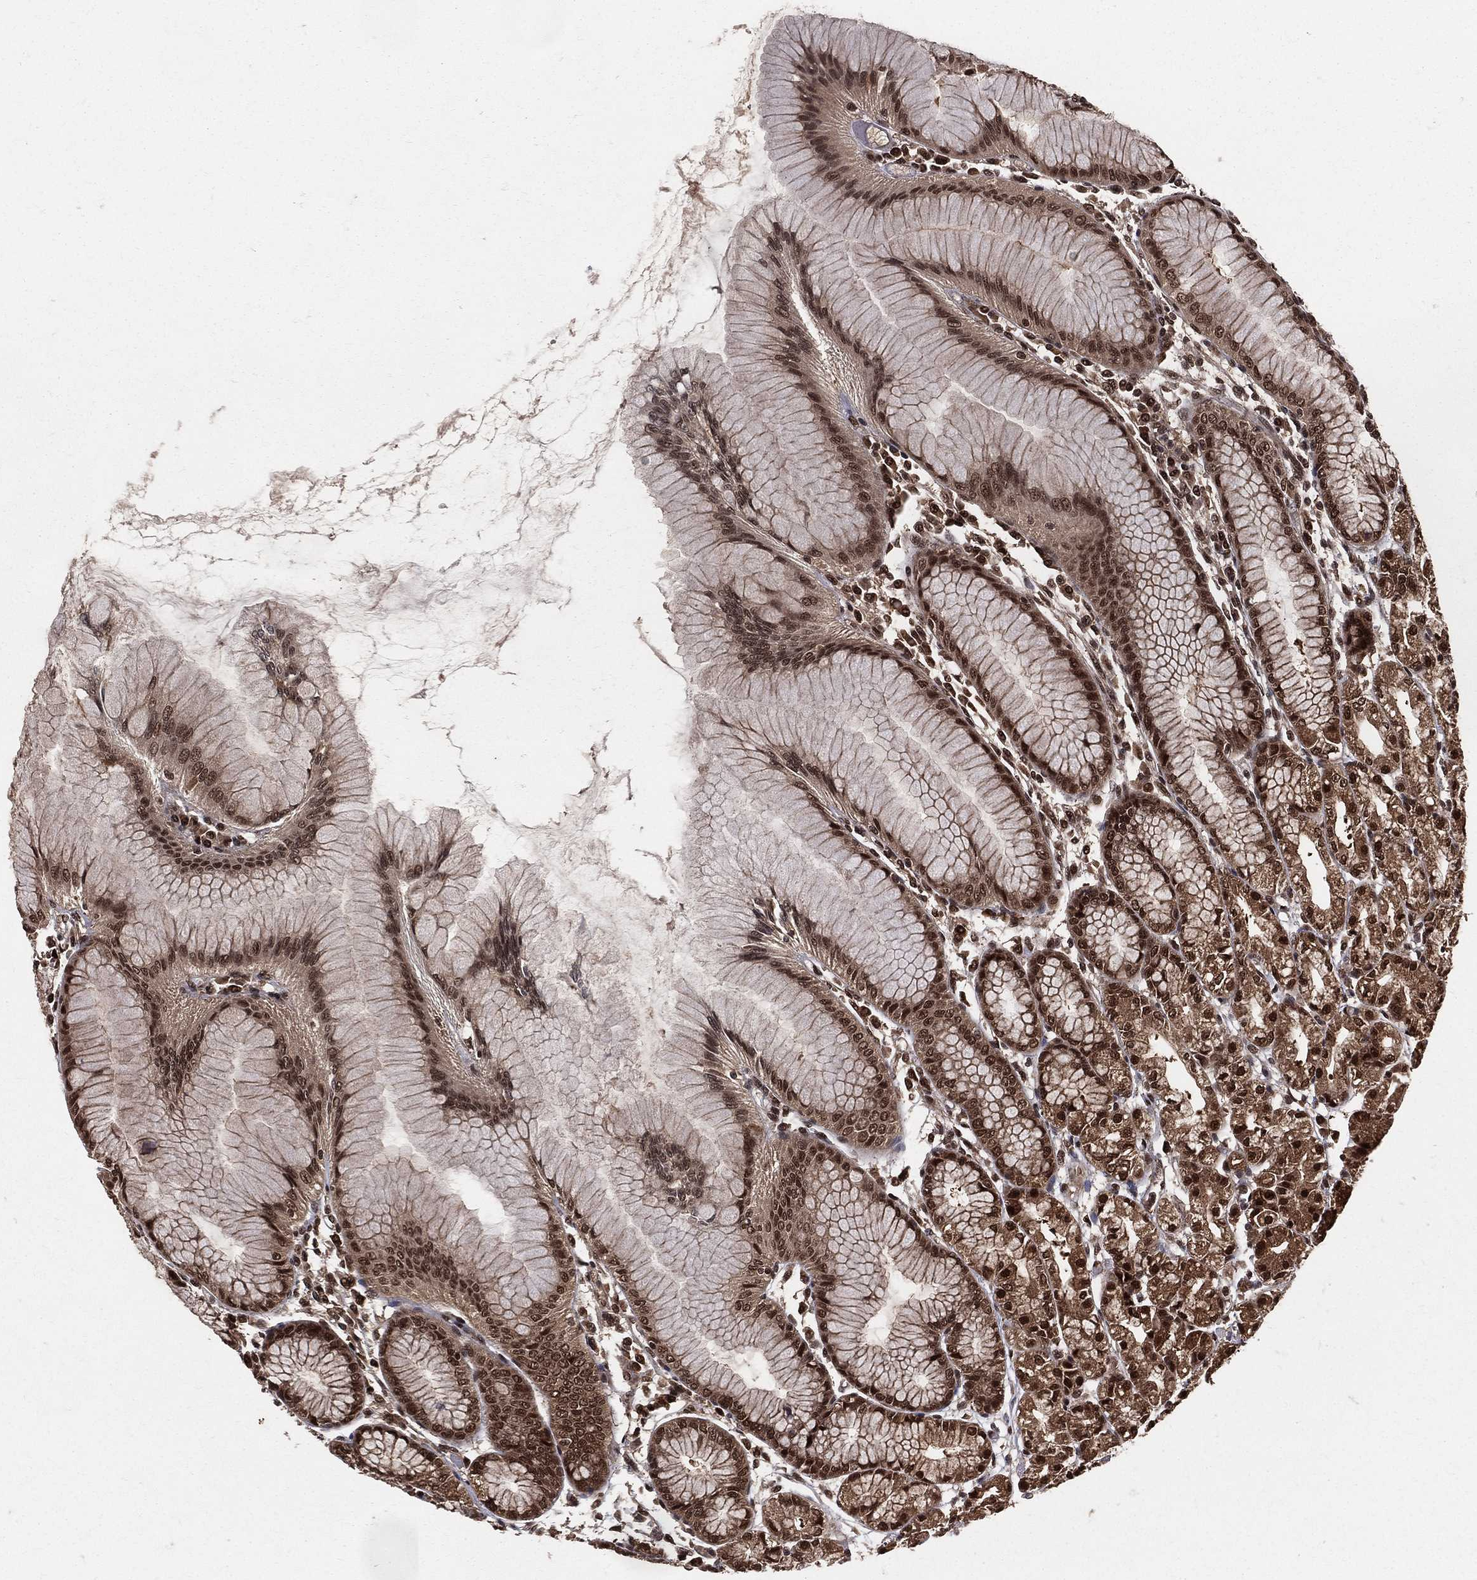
{"staining": {"intensity": "strong", "quantity": ">75%", "location": "cytoplasmic/membranous,nuclear"}, "tissue": "stomach", "cell_type": "Glandular cells", "image_type": "normal", "snomed": [{"axis": "morphology", "description": "Normal tissue, NOS"}, {"axis": "topography", "description": "Stomach"}], "caption": "Immunohistochemical staining of unremarkable stomach exhibits strong cytoplasmic/membranous,nuclear protein positivity in approximately >75% of glandular cells. Immunohistochemistry stains the protein in brown and the nuclei are stained blue.", "gene": "COPS4", "patient": {"sex": "female", "age": 57}}